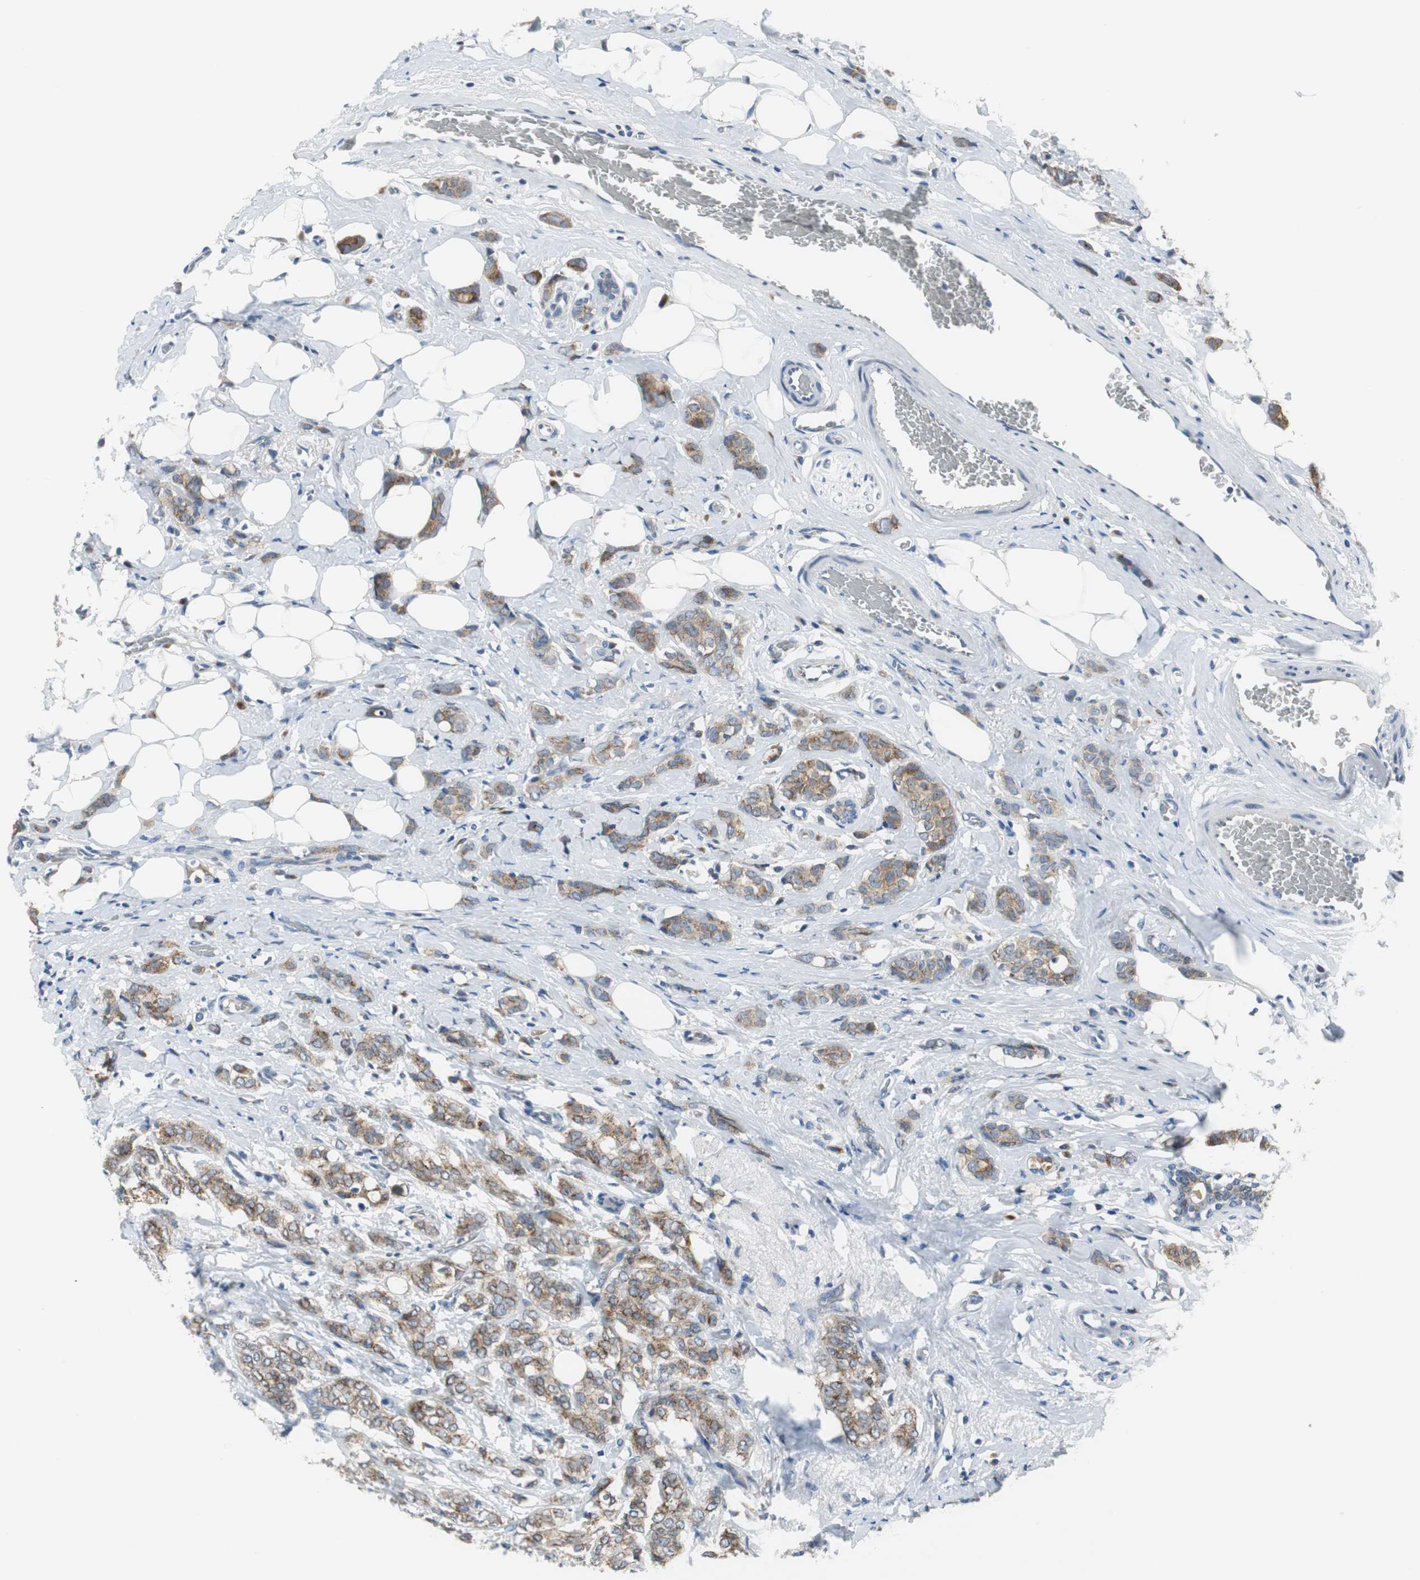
{"staining": {"intensity": "moderate", "quantity": ">75%", "location": "cytoplasmic/membranous"}, "tissue": "breast cancer", "cell_type": "Tumor cells", "image_type": "cancer", "snomed": [{"axis": "morphology", "description": "Lobular carcinoma"}, {"axis": "topography", "description": "Breast"}], "caption": "This histopathology image displays breast cancer stained with immunohistochemistry to label a protein in brown. The cytoplasmic/membranous of tumor cells show moderate positivity for the protein. Nuclei are counter-stained blue.", "gene": "PLAA", "patient": {"sex": "female", "age": 60}}